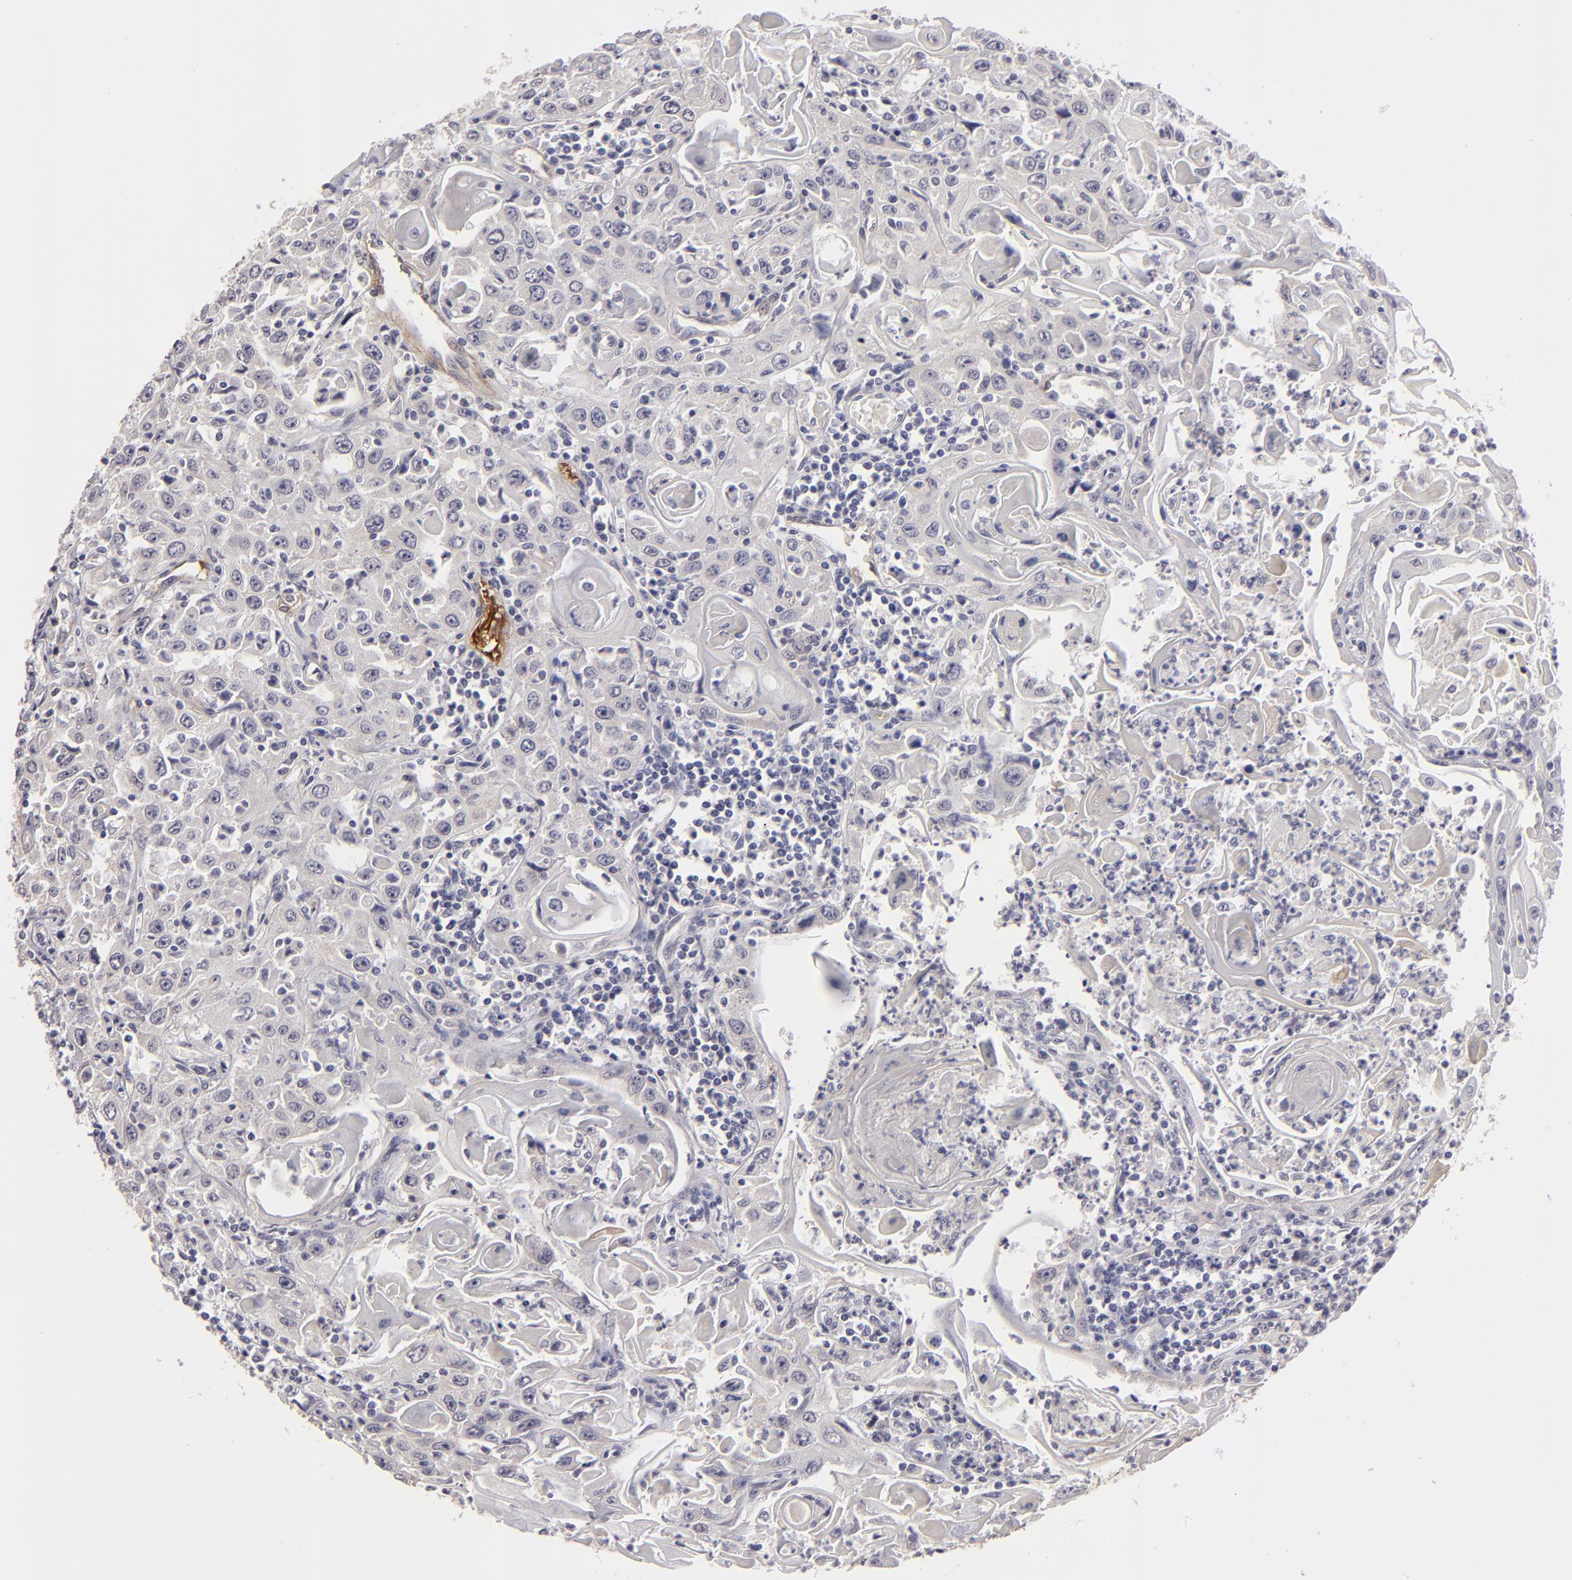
{"staining": {"intensity": "negative", "quantity": "none", "location": "none"}, "tissue": "head and neck cancer", "cell_type": "Tumor cells", "image_type": "cancer", "snomed": [{"axis": "morphology", "description": "Squamous cell carcinoma, NOS"}, {"axis": "topography", "description": "Oral tissue"}, {"axis": "topography", "description": "Head-Neck"}], "caption": "DAB (3,3'-diaminobenzidine) immunohistochemical staining of human head and neck cancer (squamous cell carcinoma) exhibits no significant staining in tumor cells. Brightfield microscopy of immunohistochemistry stained with DAB (brown) and hematoxylin (blue), captured at high magnification.", "gene": "ZNF175", "patient": {"sex": "female", "age": 76}}